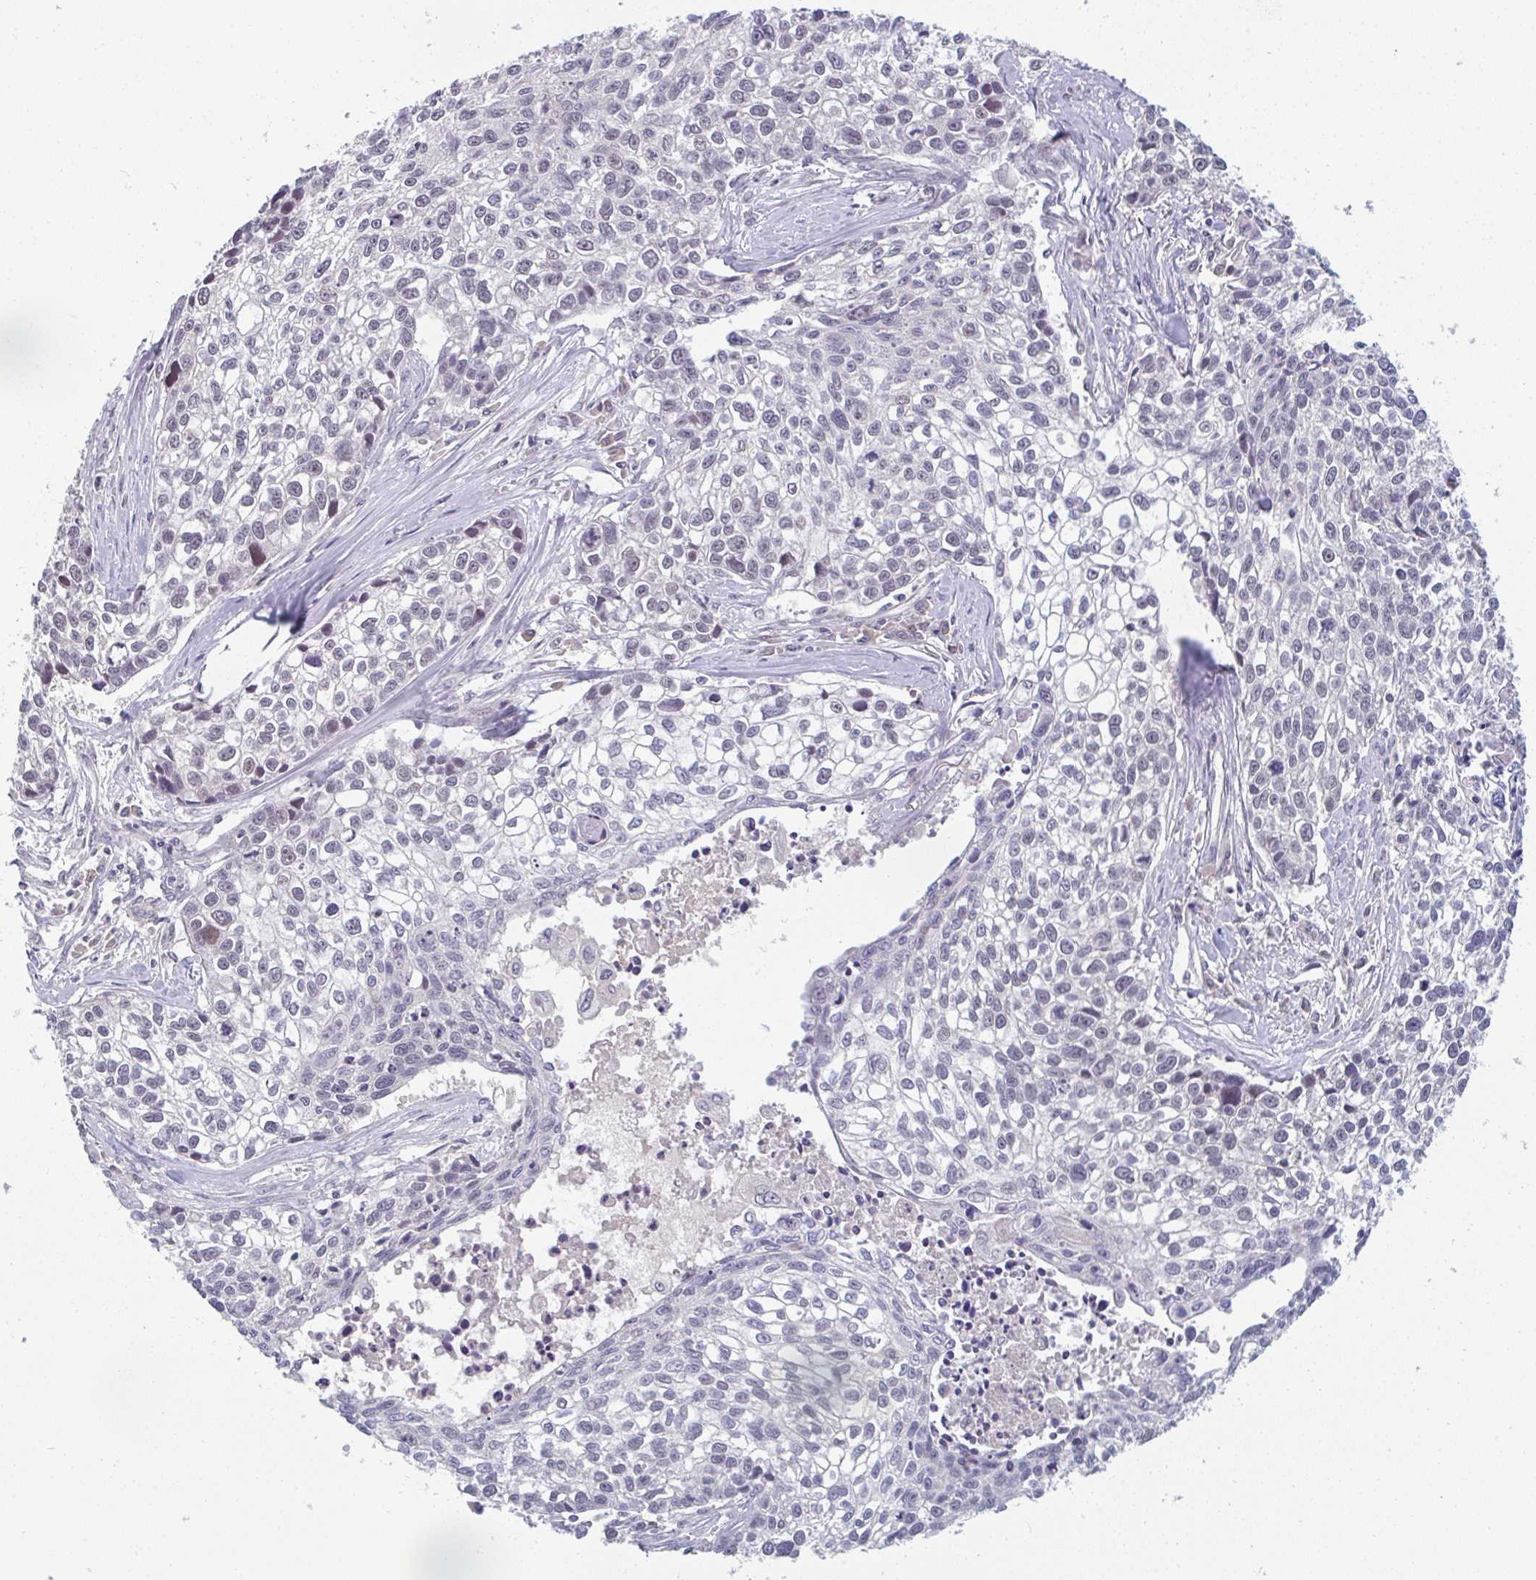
{"staining": {"intensity": "negative", "quantity": "none", "location": "none"}, "tissue": "lung cancer", "cell_type": "Tumor cells", "image_type": "cancer", "snomed": [{"axis": "morphology", "description": "Squamous cell carcinoma, NOS"}, {"axis": "topography", "description": "Lung"}], "caption": "The micrograph exhibits no staining of tumor cells in squamous cell carcinoma (lung). (DAB IHC, high magnification).", "gene": "PPFIA4", "patient": {"sex": "male", "age": 74}}